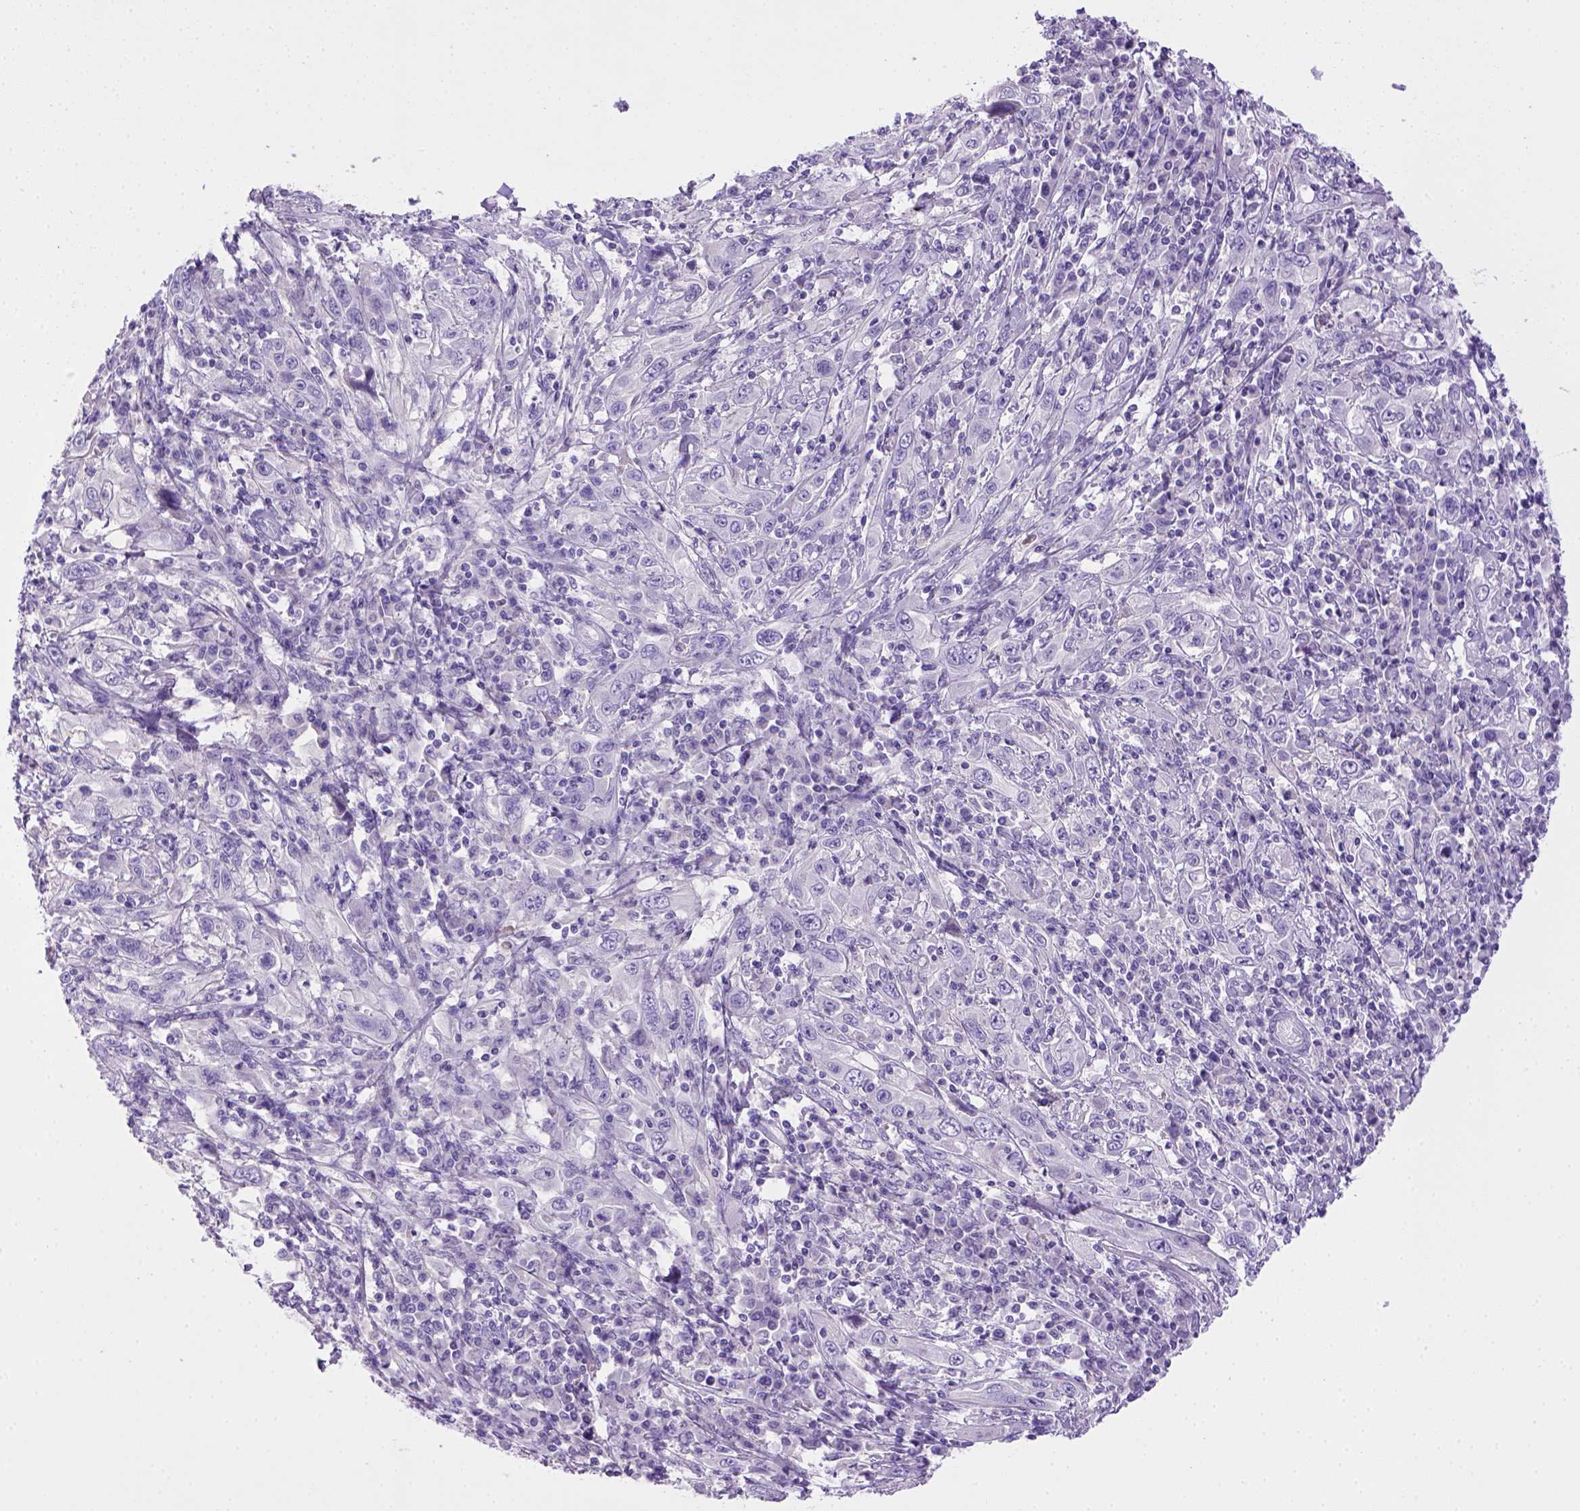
{"staining": {"intensity": "negative", "quantity": "none", "location": "none"}, "tissue": "cervical cancer", "cell_type": "Tumor cells", "image_type": "cancer", "snomed": [{"axis": "morphology", "description": "Squamous cell carcinoma, NOS"}, {"axis": "topography", "description": "Cervix"}], "caption": "Immunohistochemistry of human cervical cancer exhibits no staining in tumor cells.", "gene": "BAAT", "patient": {"sex": "female", "age": 46}}